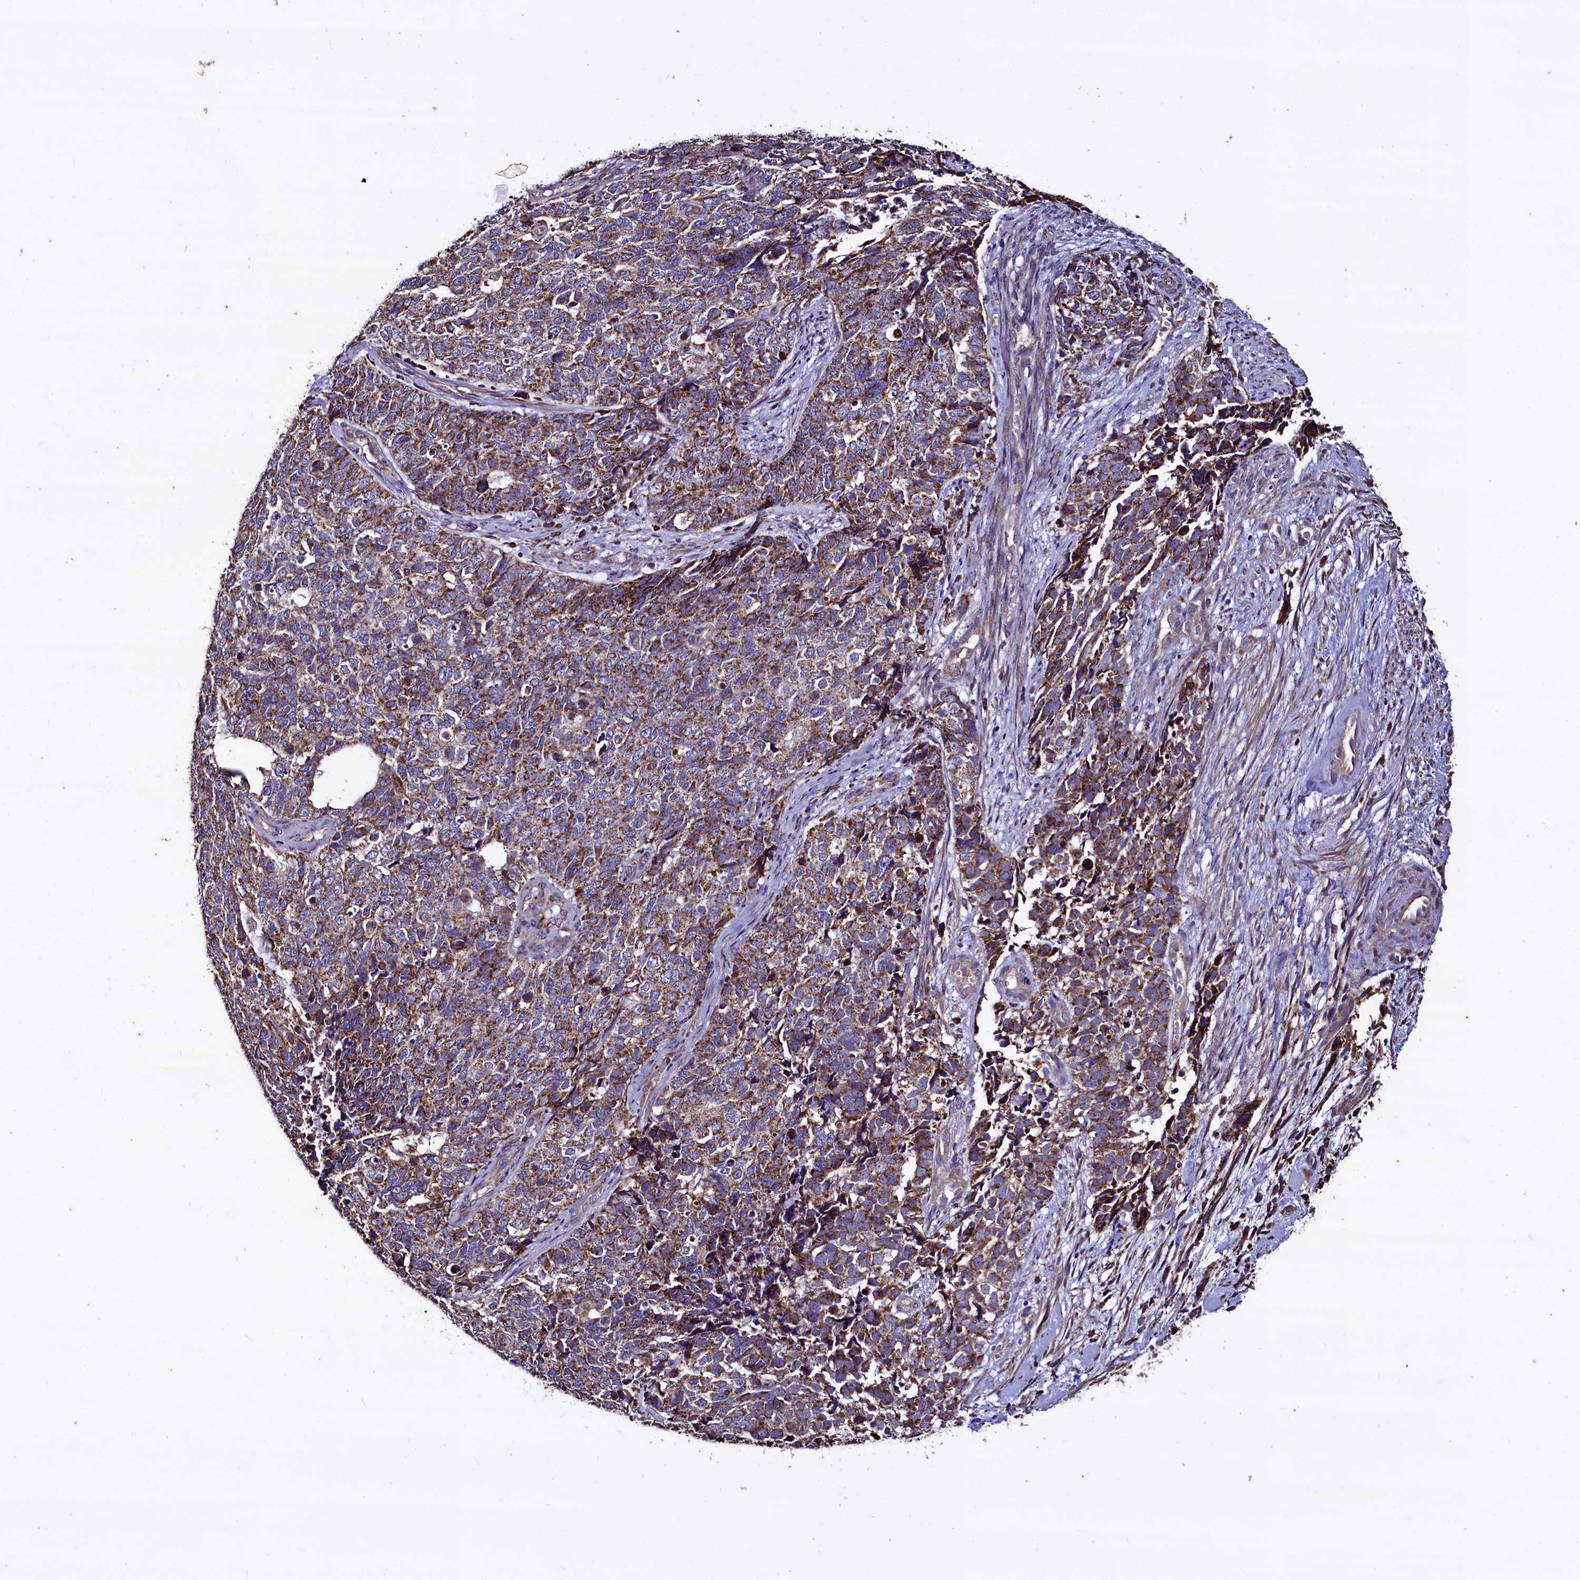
{"staining": {"intensity": "strong", "quantity": ">75%", "location": "cytoplasmic/membranous"}, "tissue": "cervical cancer", "cell_type": "Tumor cells", "image_type": "cancer", "snomed": [{"axis": "morphology", "description": "Squamous cell carcinoma, NOS"}, {"axis": "topography", "description": "Cervix"}], "caption": "Cervical cancer stained for a protein shows strong cytoplasmic/membranous positivity in tumor cells.", "gene": "COQ9", "patient": {"sex": "female", "age": 63}}